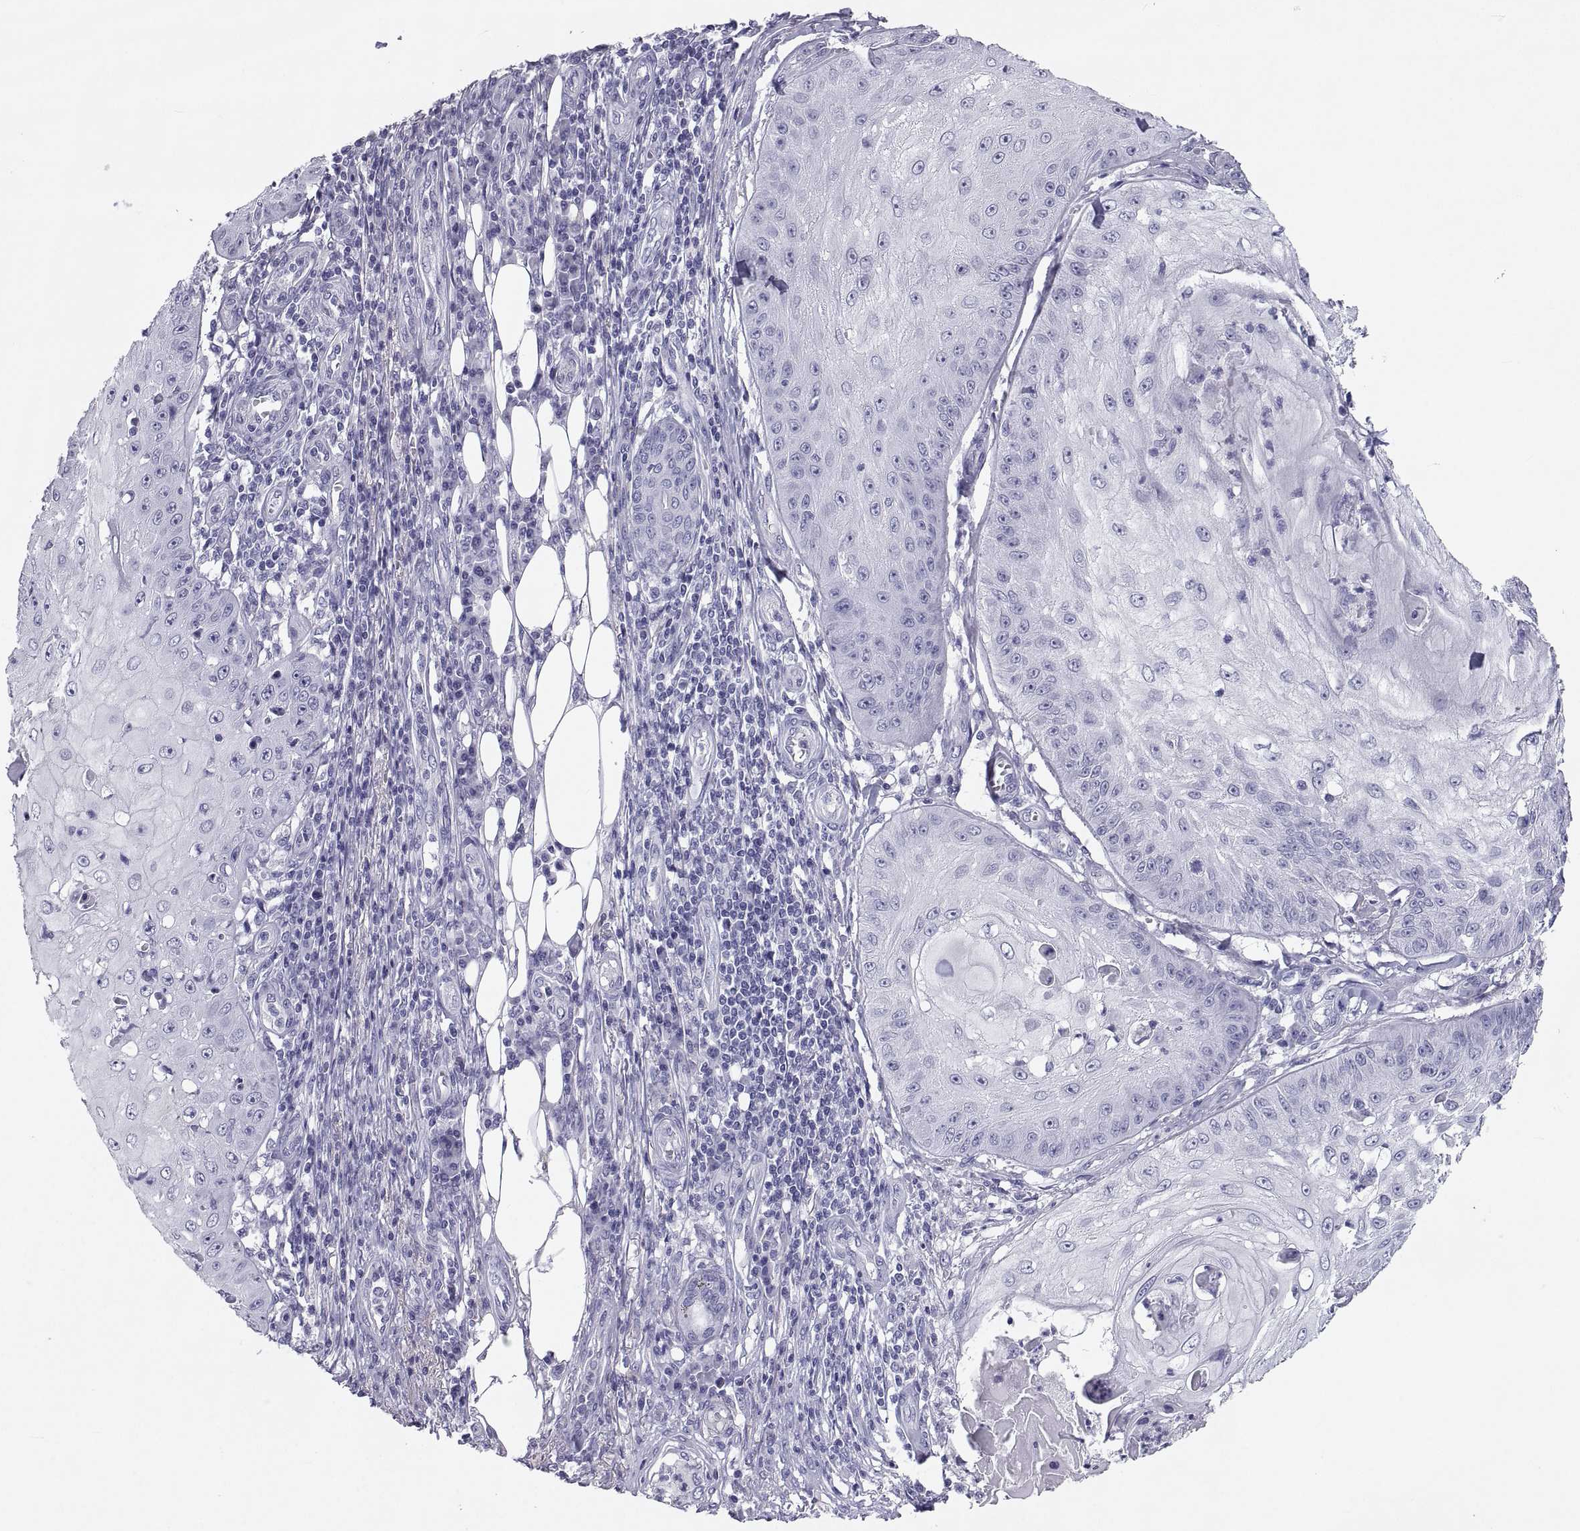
{"staining": {"intensity": "negative", "quantity": "none", "location": "none"}, "tissue": "skin cancer", "cell_type": "Tumor cells", "image_type": "cancer", "snomed": [{"axis": "morphology", "description": "Squamous cell carcinoma, NOS"}, {"axis": "topography", "description": "Skin"}], "caption": "Squamous cell carcinoma (skin) was stained to show a protein in brown. There is no significant staining in tumor cells.", "gene": "PCSK1N", "patient": {"sex": "male", "age": 70}}